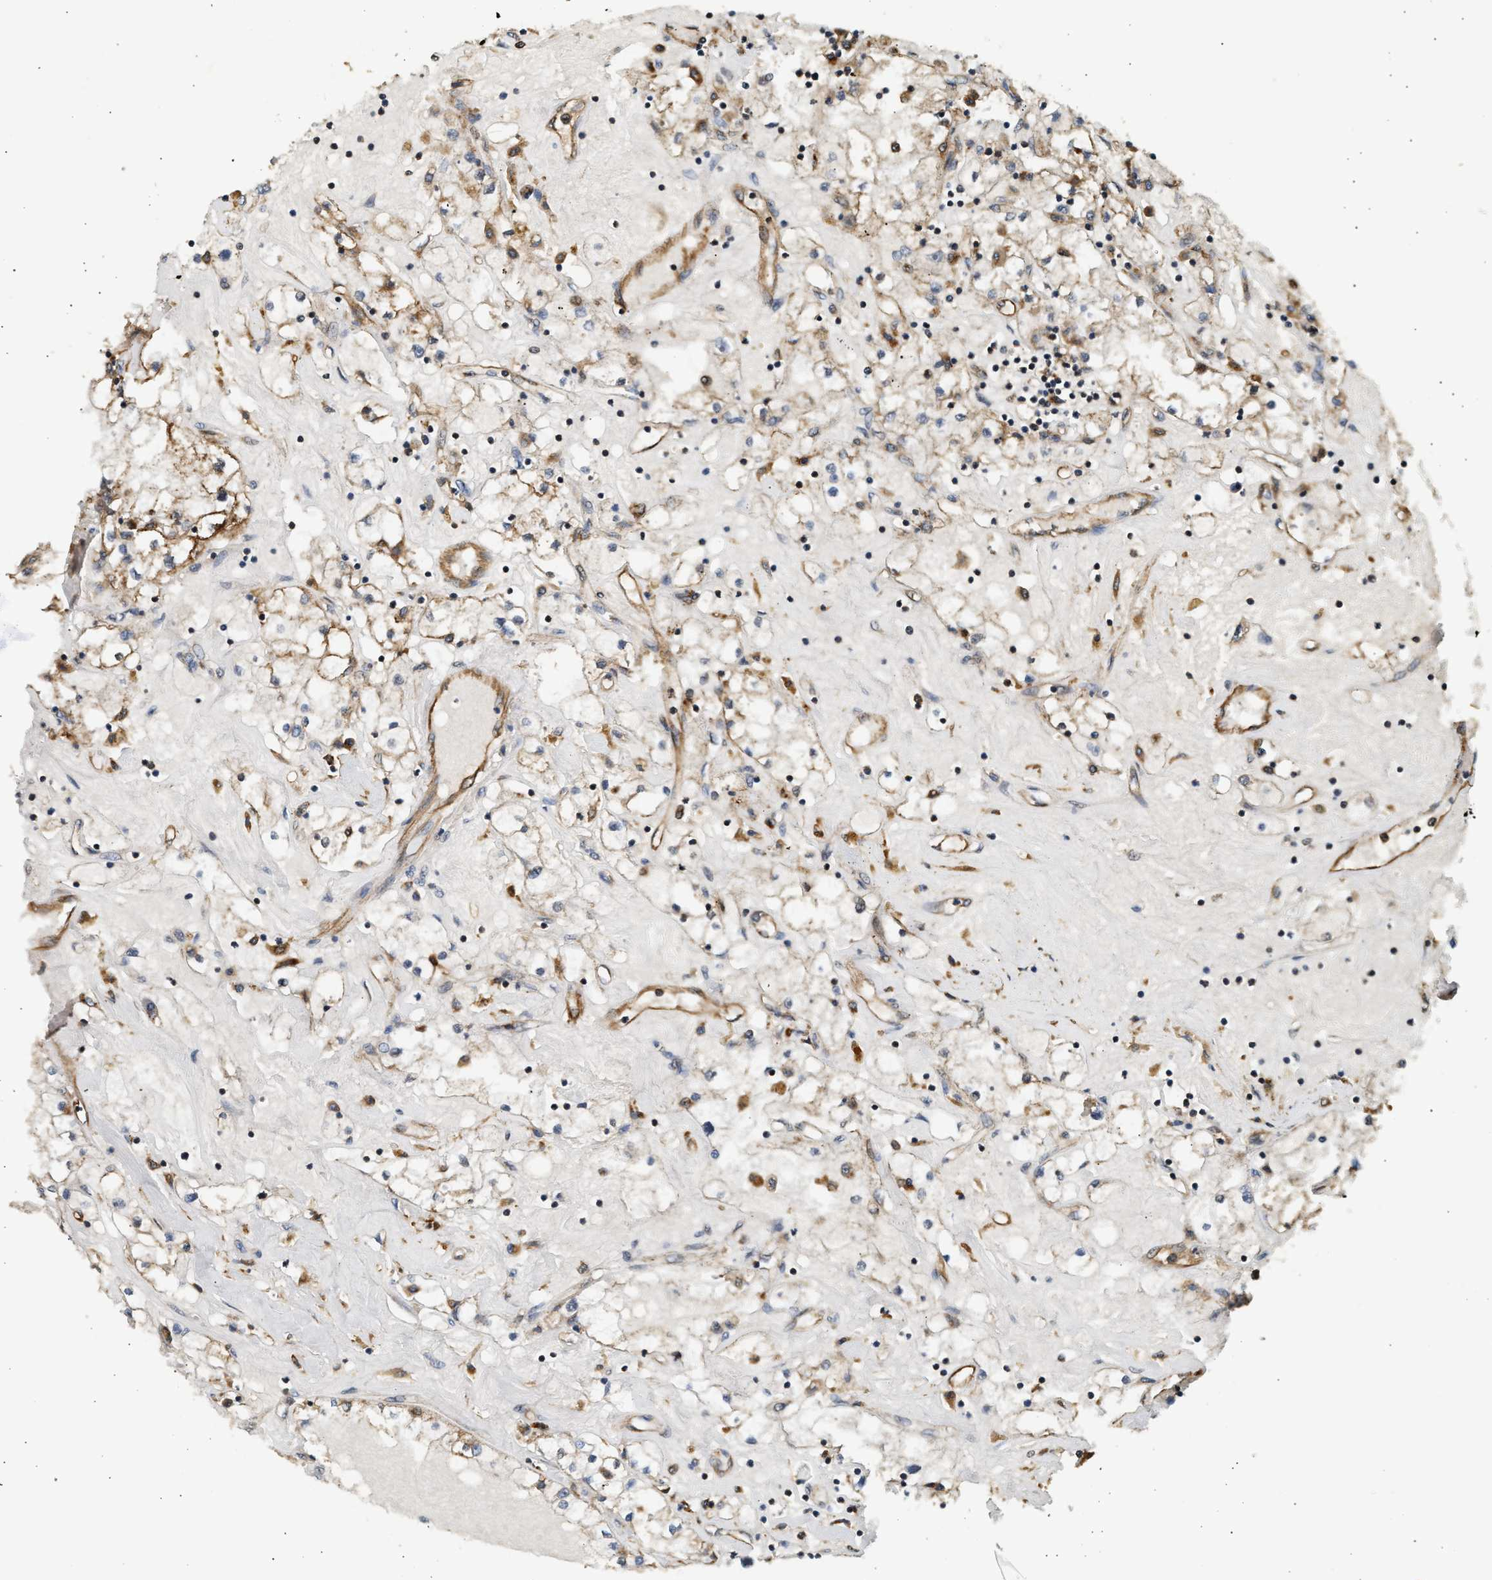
{"staining": {"intensity": "negative", "quantity": "none", "location": "none"}, "tissue": "renal cancer", "cell_type": "Tumor cells", "image_type": "cancer", "snomed": [{"axis": "morphology", "description": "Adenocarcinoma, NOS"}, {"axis": "topography", "description": "Kidney"}], "caption": "Immunohistochemistry histopathology image of adenocarcinoma (renal) stained for a protein (brown), which demonstrates no expression in tumor cells.", "gene": "DUSP14", "patient": {"sex": "male", "age": 56}}